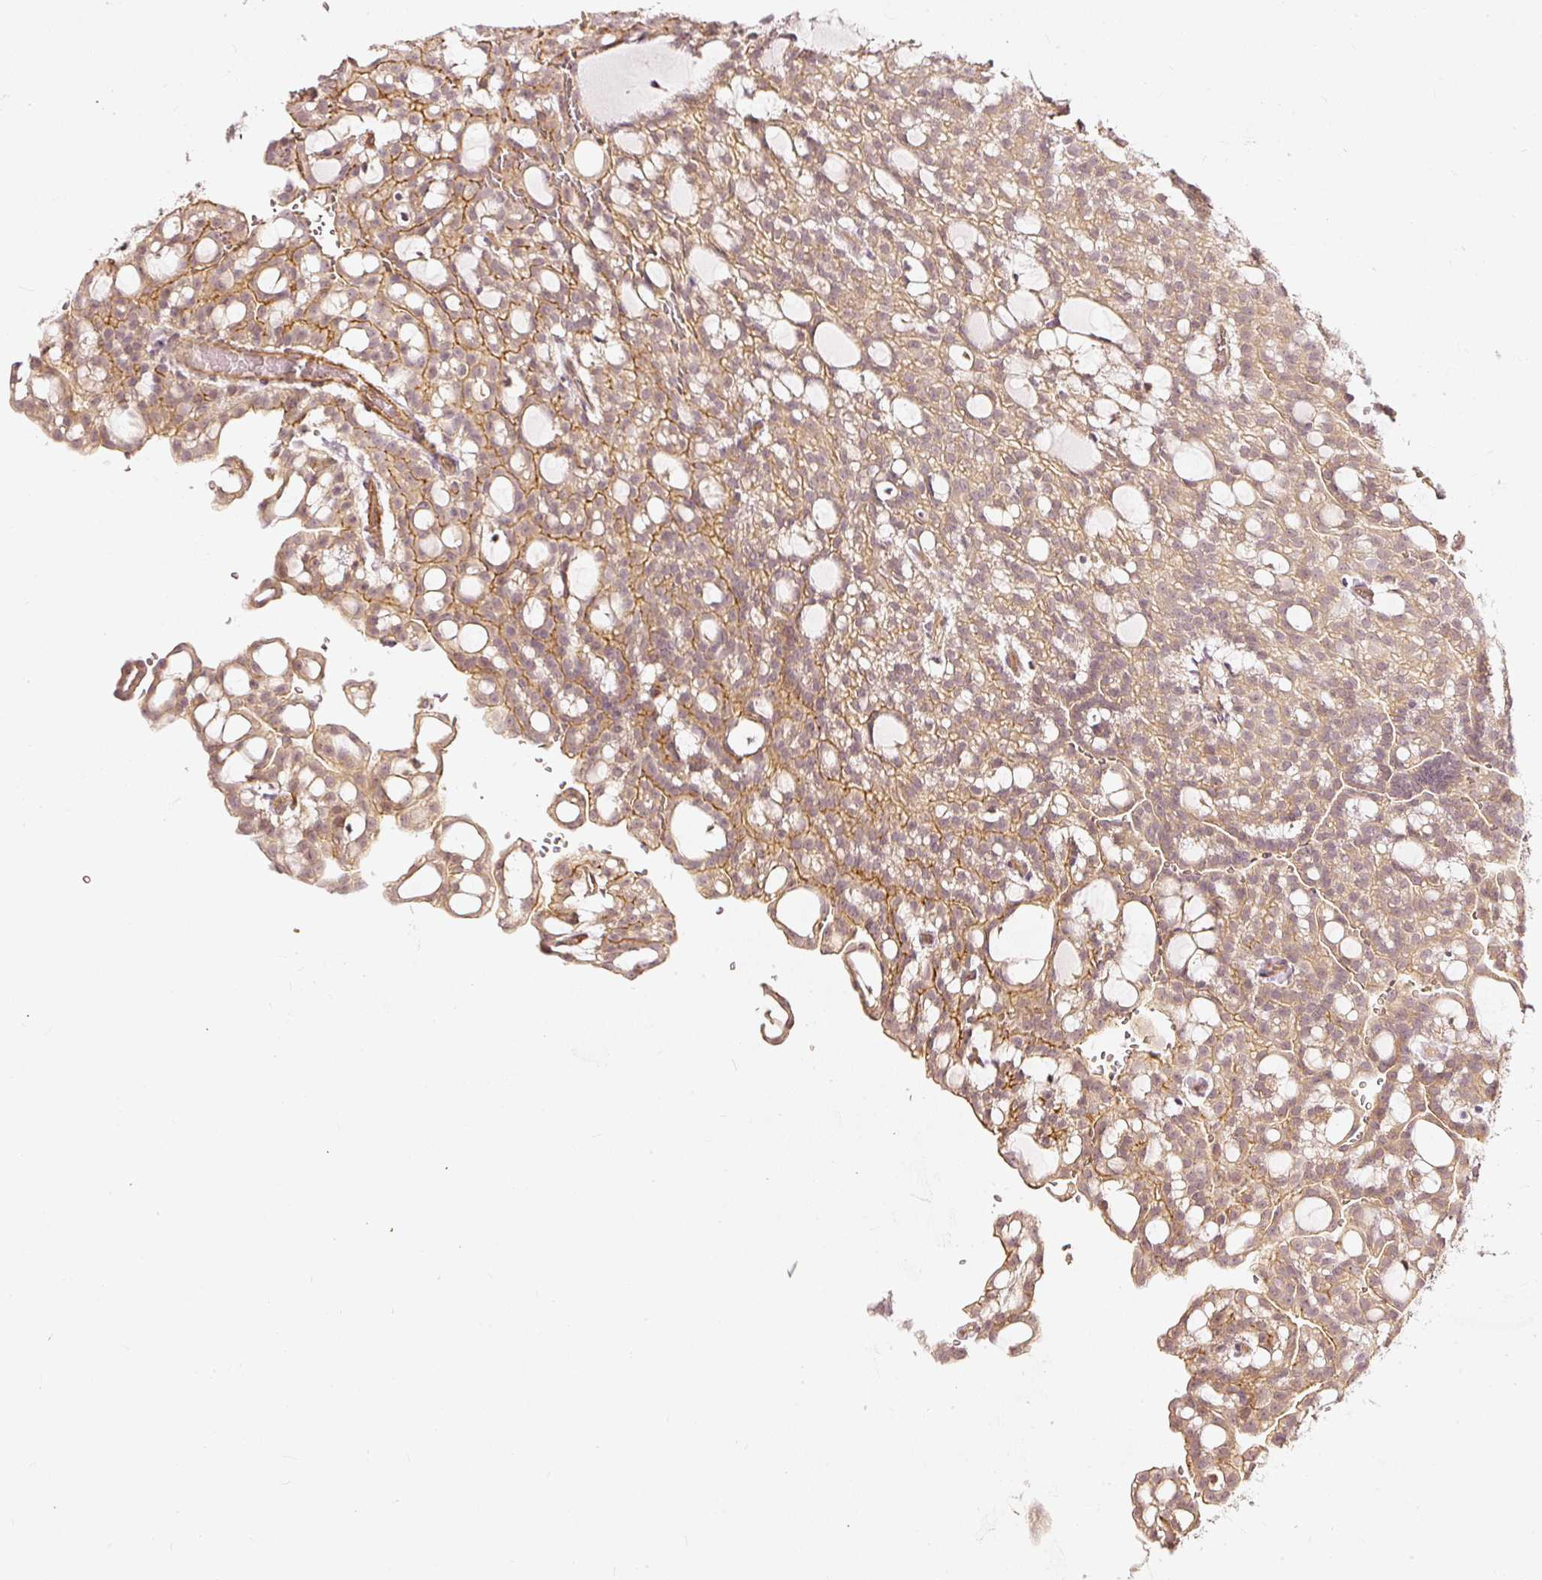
{"staining": {"intensity": "moderate", "quantity": "25%-75%", "location": "cytoplasmic/membranous"}, "tissue": "renal cancer", "cell_type": "Tumor cells", "image_type": "cancer", "snomed": [{"axis": "morphology", "description": "Adenocarcinoma, NOS"}, {"axis": "topography", "description": "Kidney"}], "caption": "Immunohistochemical staining of human adenocarcinoma (renal) shows medium levels of moderate cytoplasmic/membranous protein positivity in about 25%-75% of tumor cells. Immunohistochemistry (ihc) stains the protein in brown and the nuclei are stained blue.", "gene": "DRD2", "patient": {"sex": "male", "age": 63}}